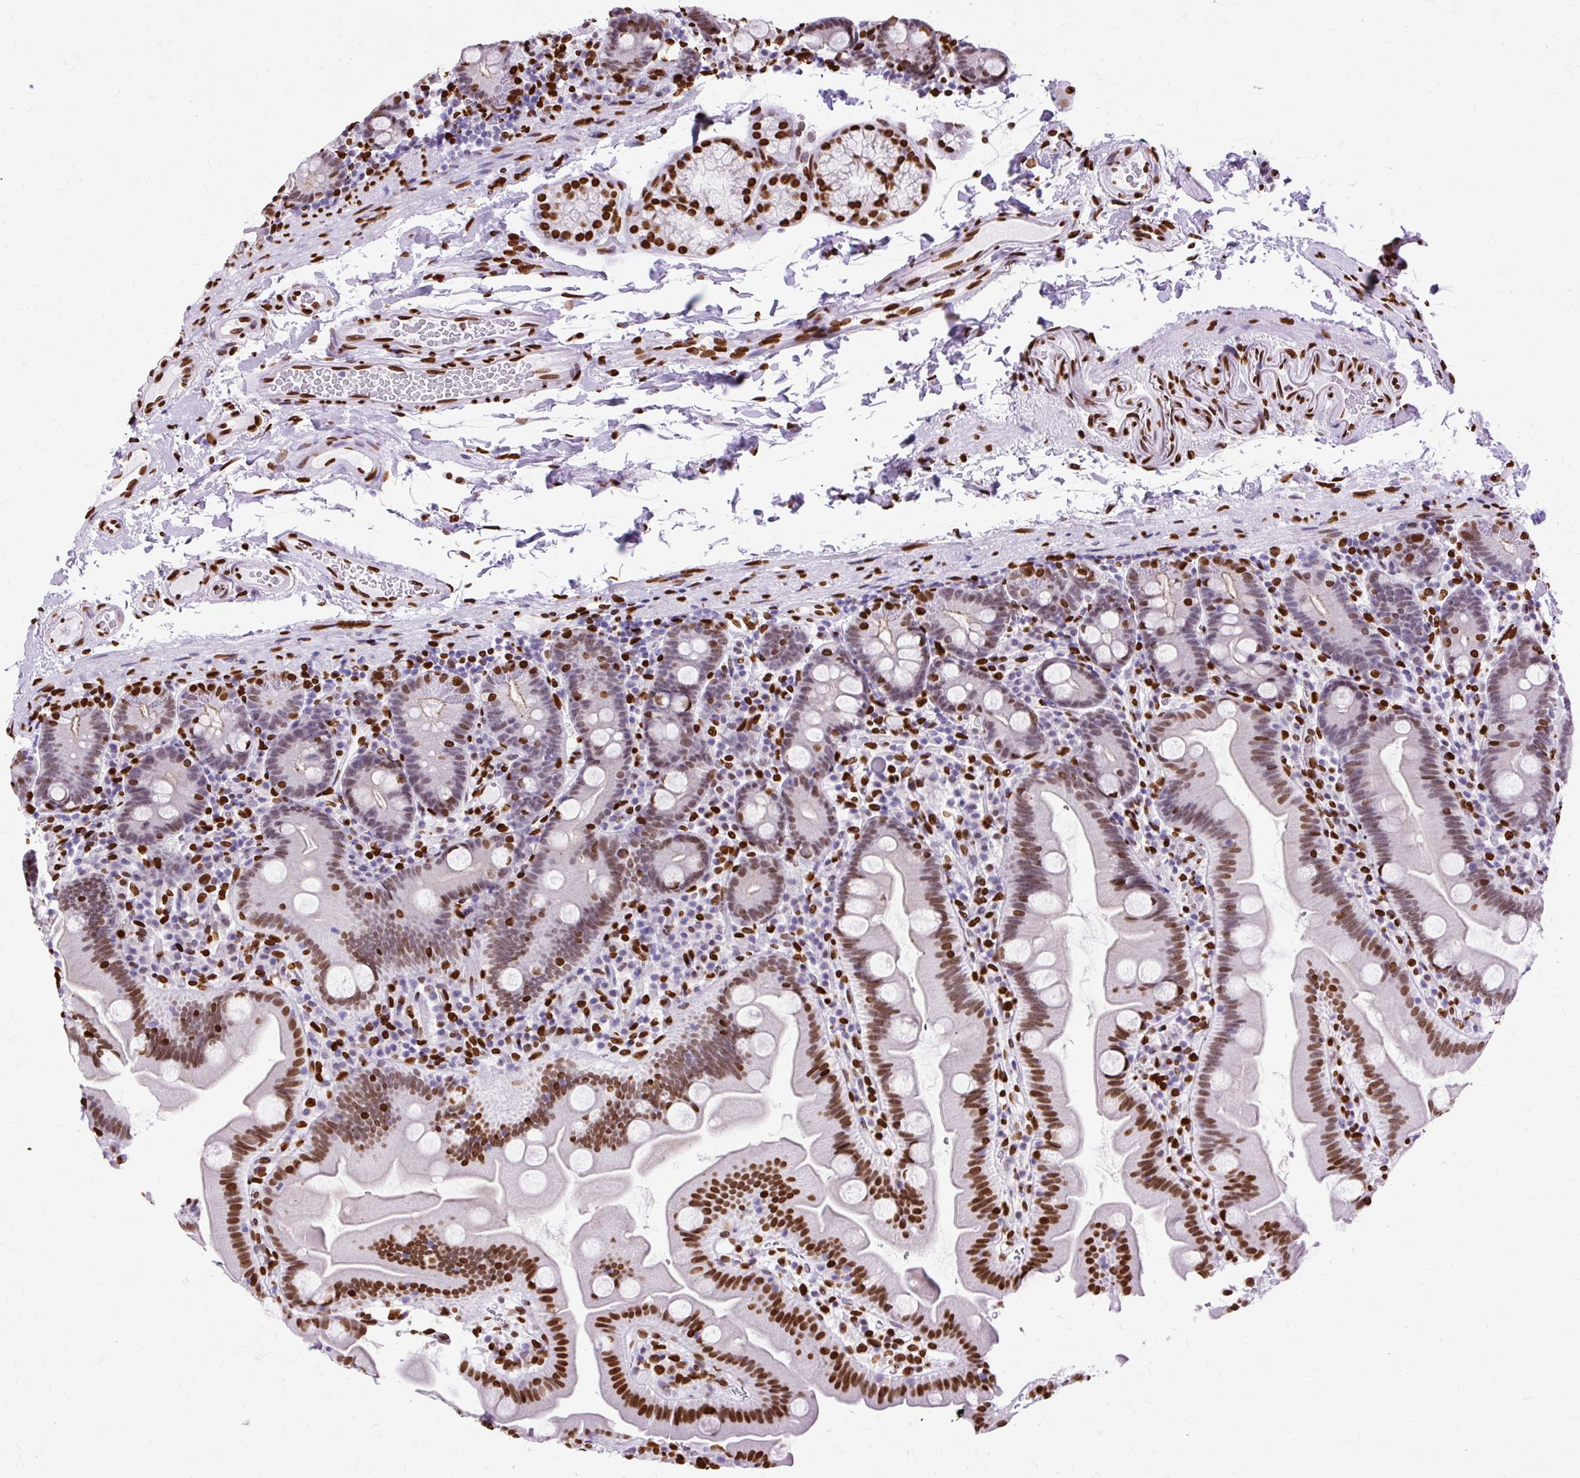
{"staining": {"intensity": "strong", "quantity": "25%-75%", "location": "nuclear"}, "tissue": "small intestine", "cell_type": "Glandular cells", "image_type": "normal", "snomed": [{"axis": "morphology", "description": "Normal tissue, NOS"}, {"axis": "topography", "description": "Small intestine"}], "caption": "Strong nuclear expression is seen in approximately 25%-75% of glandular cells in unremarkable small intestine.", "gene": "TMEM184C", "patient": {"sex": "female", "age": 68}}